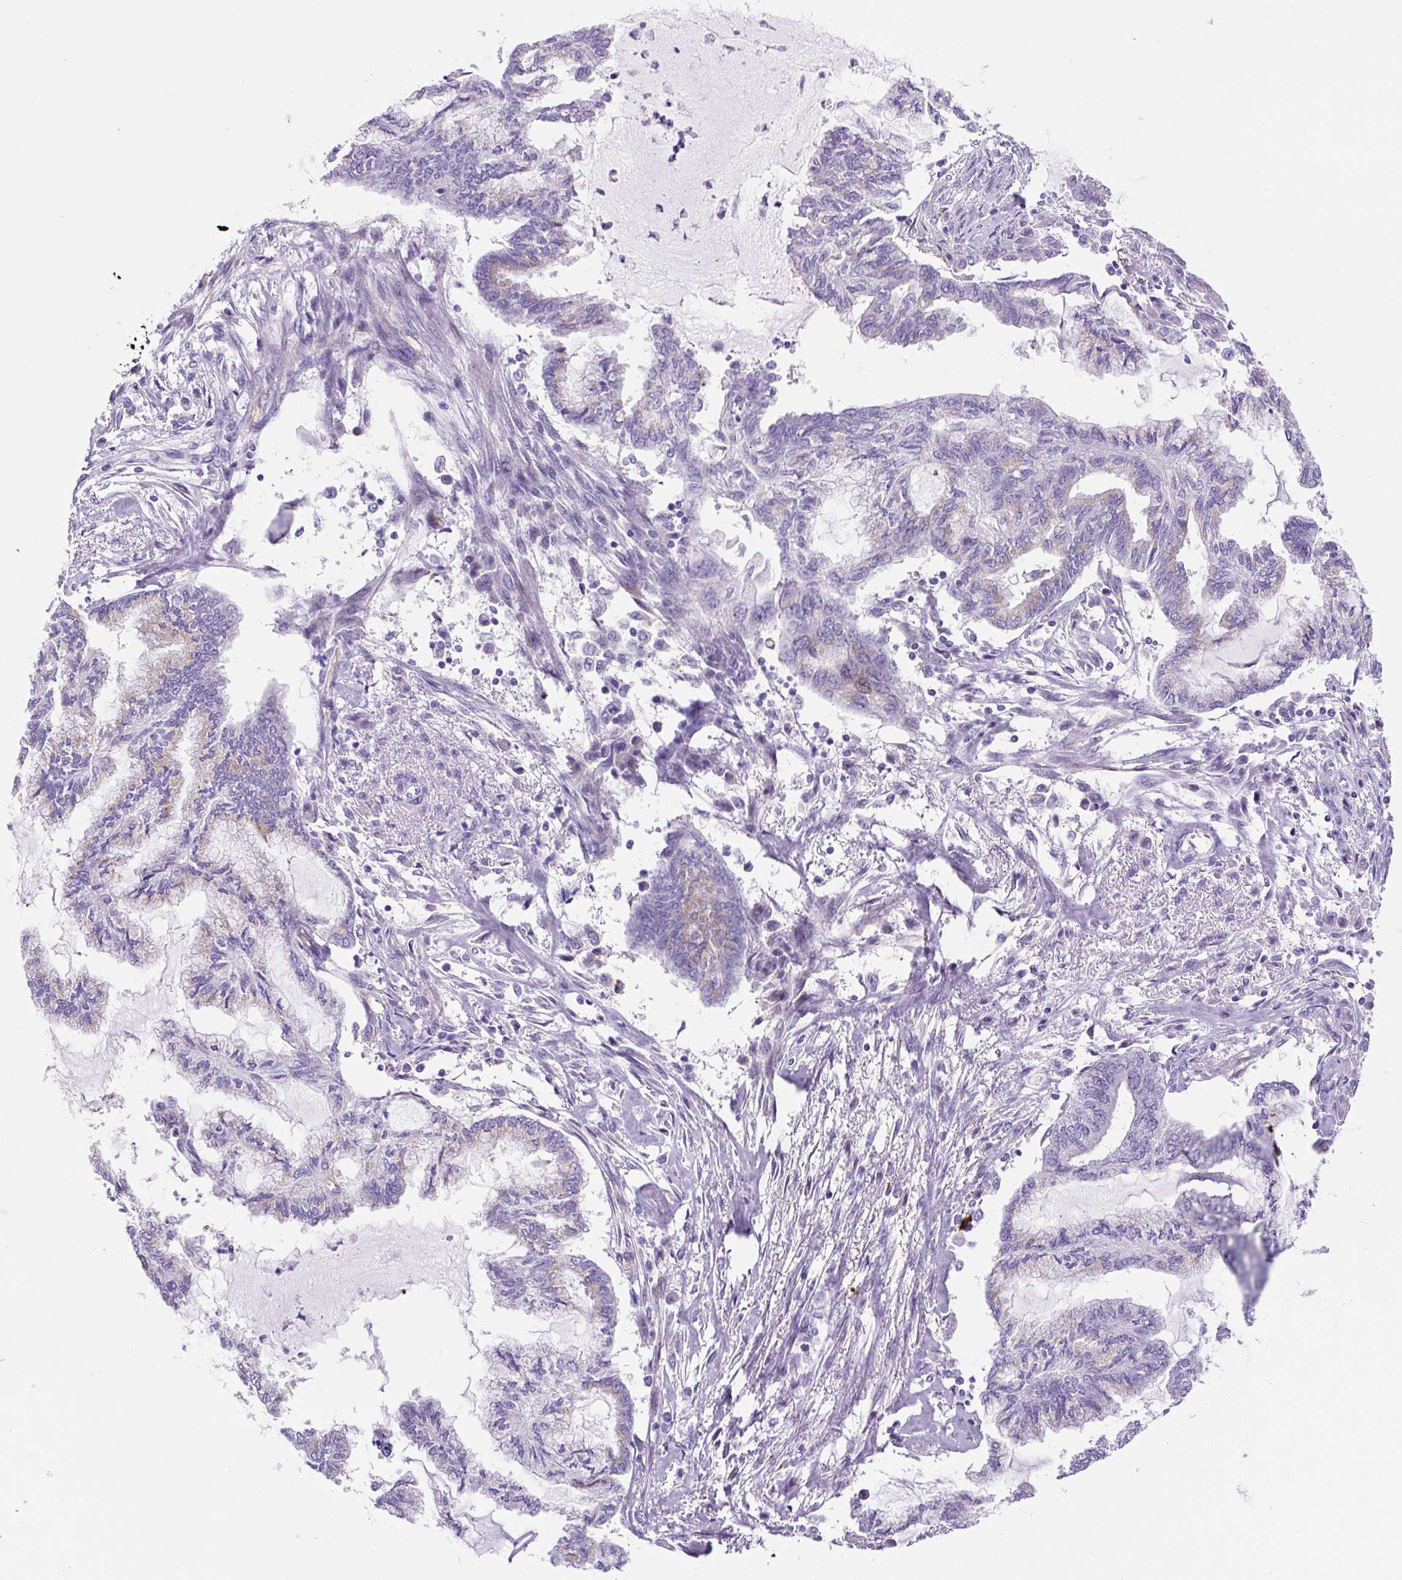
{"staining": {"intensity": "negative", "quantity": "none", "location": "none"}, "tissue": "endometrial cancer", "cell_type": "Tumor cells", "image_type": "cancer", "snomed": [{"axis": "morphology", "description": "Adenocarcinoma, NOS"}, {"axis": "topography", "description": "Endometrium"}], "caption": "Tumor cells show no significant protein staining in endometrial cancer.", "gene": "ASB4", "patient": {"sex": "female", "age": 86}}